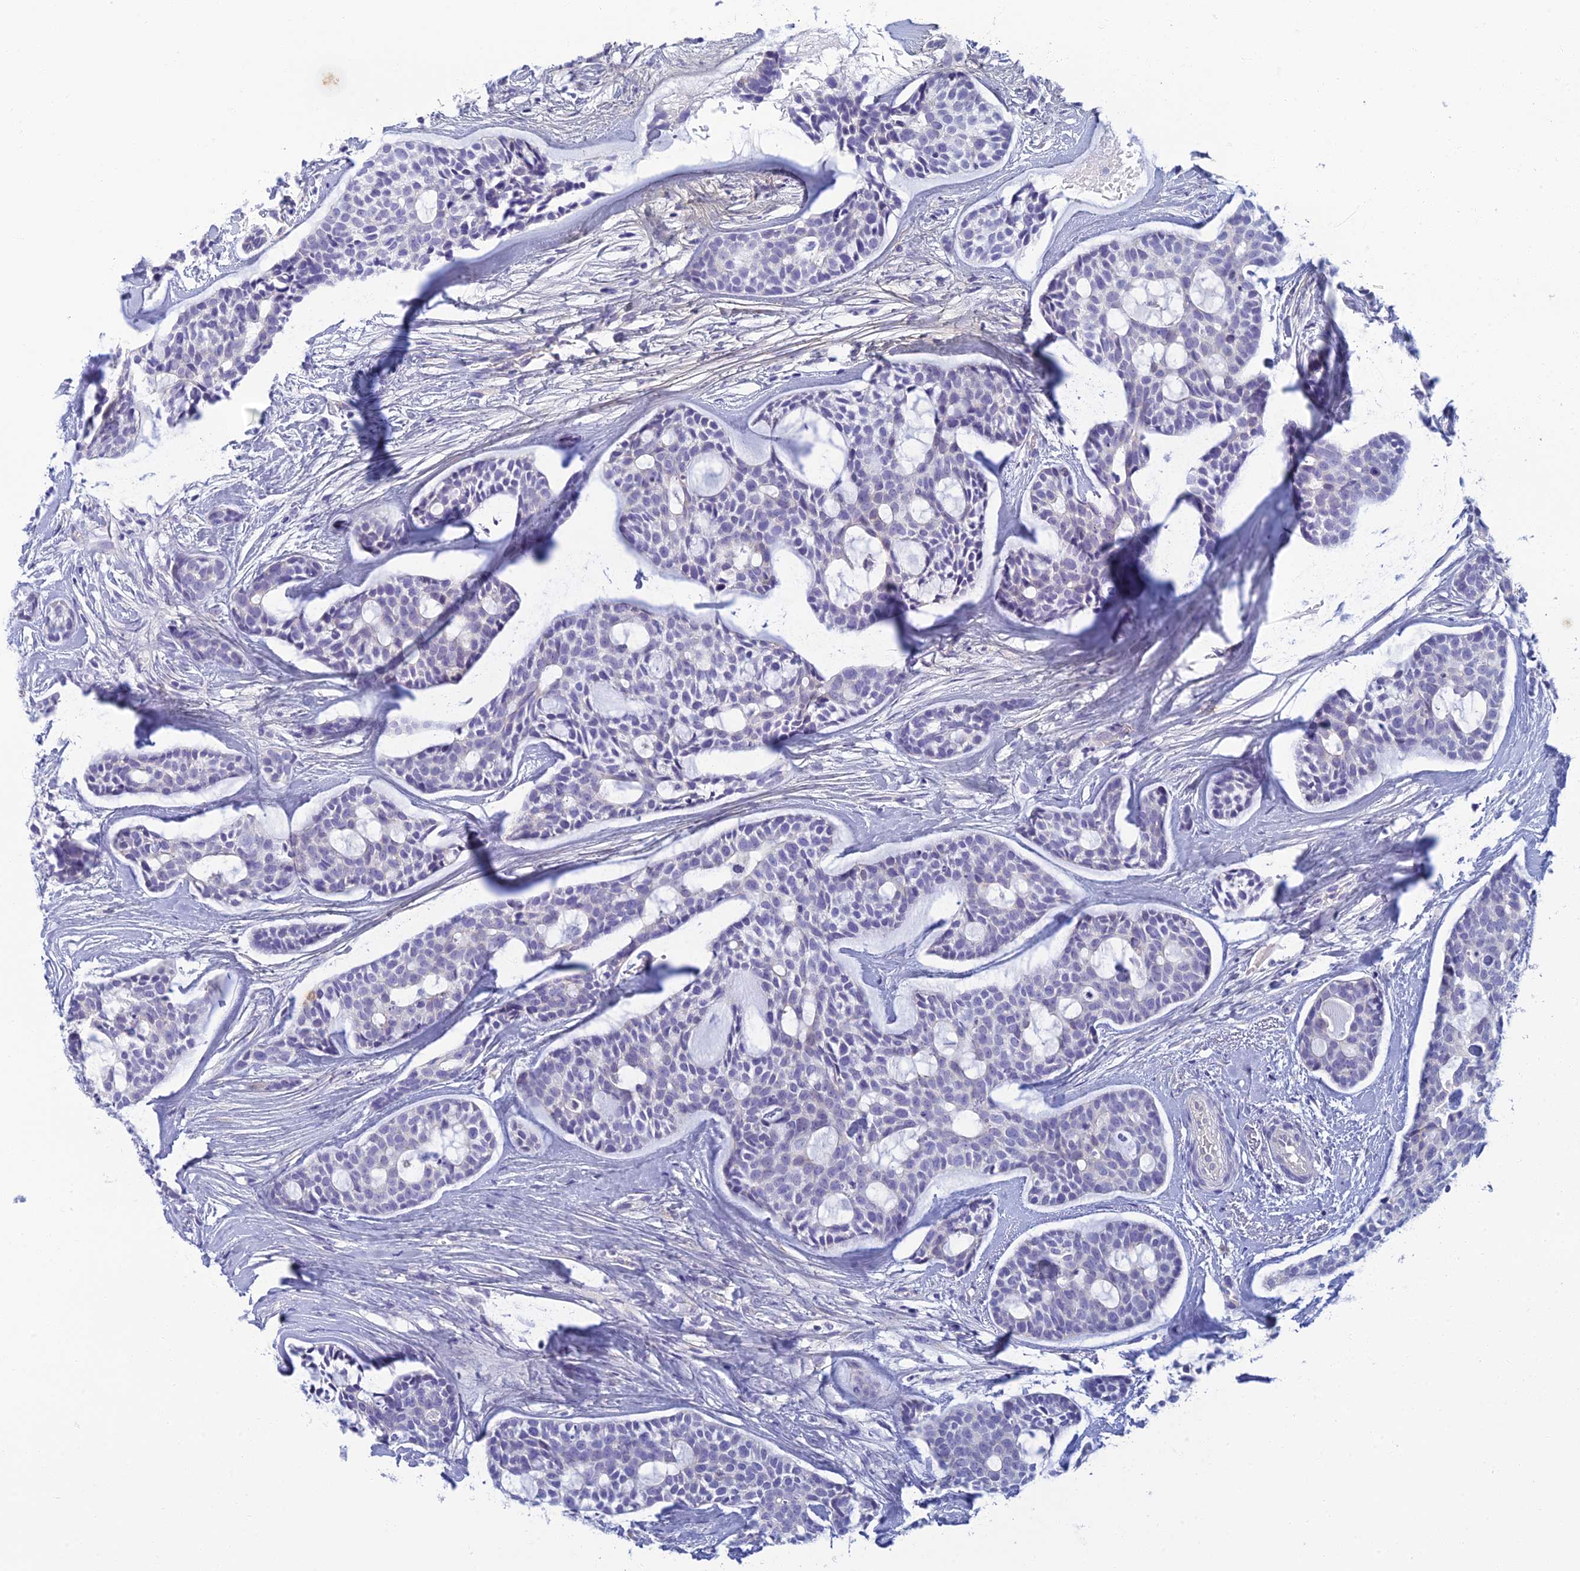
{"staining": {"intensity": "negative", "quantity": "none", "location": "none"}, "tissue": "head and neck cancer", "cell_type": "Tumor cells", "image_type": "cancer", "snomed": [{"axis": "morphology", "description": "Normal tissue, NOS"}, {"axis": "morphology", "description": "Adenocarcinoma, NOS"}, {"axis": "topography", "description": "Subcutis"}, {"axis": "topography", "description": "Nasopharynx"}, {"axis": "topography", "description": "Head-Neck"}], "caption": "Tumor cells are negative for brown protein staining in adenocarcinoma (head and neck). Nuclei are stained in blue.", "gene": "SLC25A41", "patient": {"sex": "female", "age": 73}}